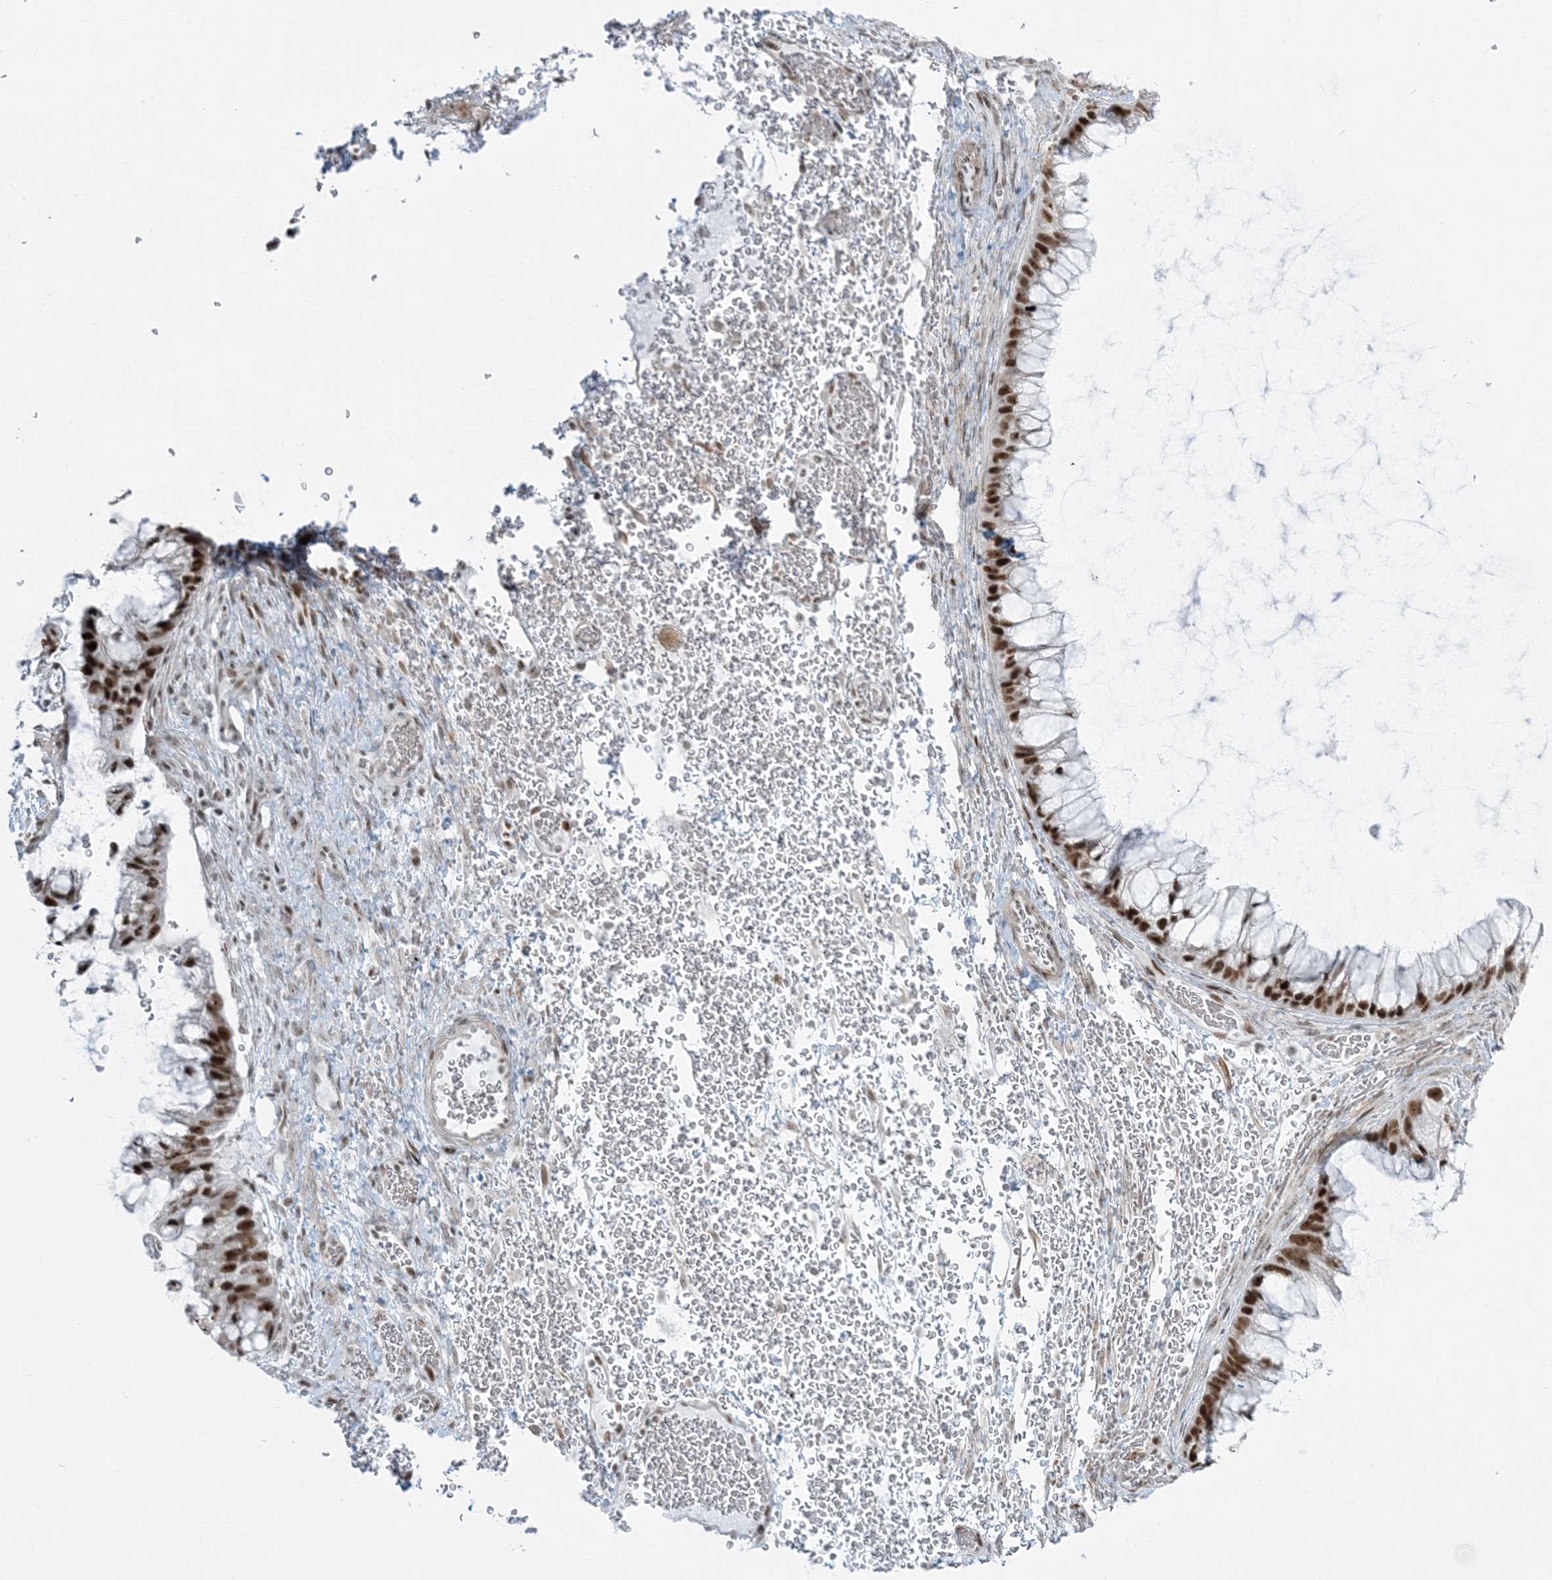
{"staining": {"intensity": "moderate", "quantity": ">75%", "location": "nuclear"}, "tissue": "ovarian cancer", "cell_type": "Tumor cells", "image_type": "cancer", "snomed": [{"axis": "morphology", "description": "Cystadenocarcinoma, mucinous, NOS"}, {"axis": "topography", "description": "Ovary"}], "caption": "Brown immunohistochemical staining in ovarian cancer (mucinous cystadenocarcinoma) exhibits moderate nuclear expression in approximately >75% of tumor cells.", "gene": "ZNF787", "patient": {"sex": "female", "age": 37}}